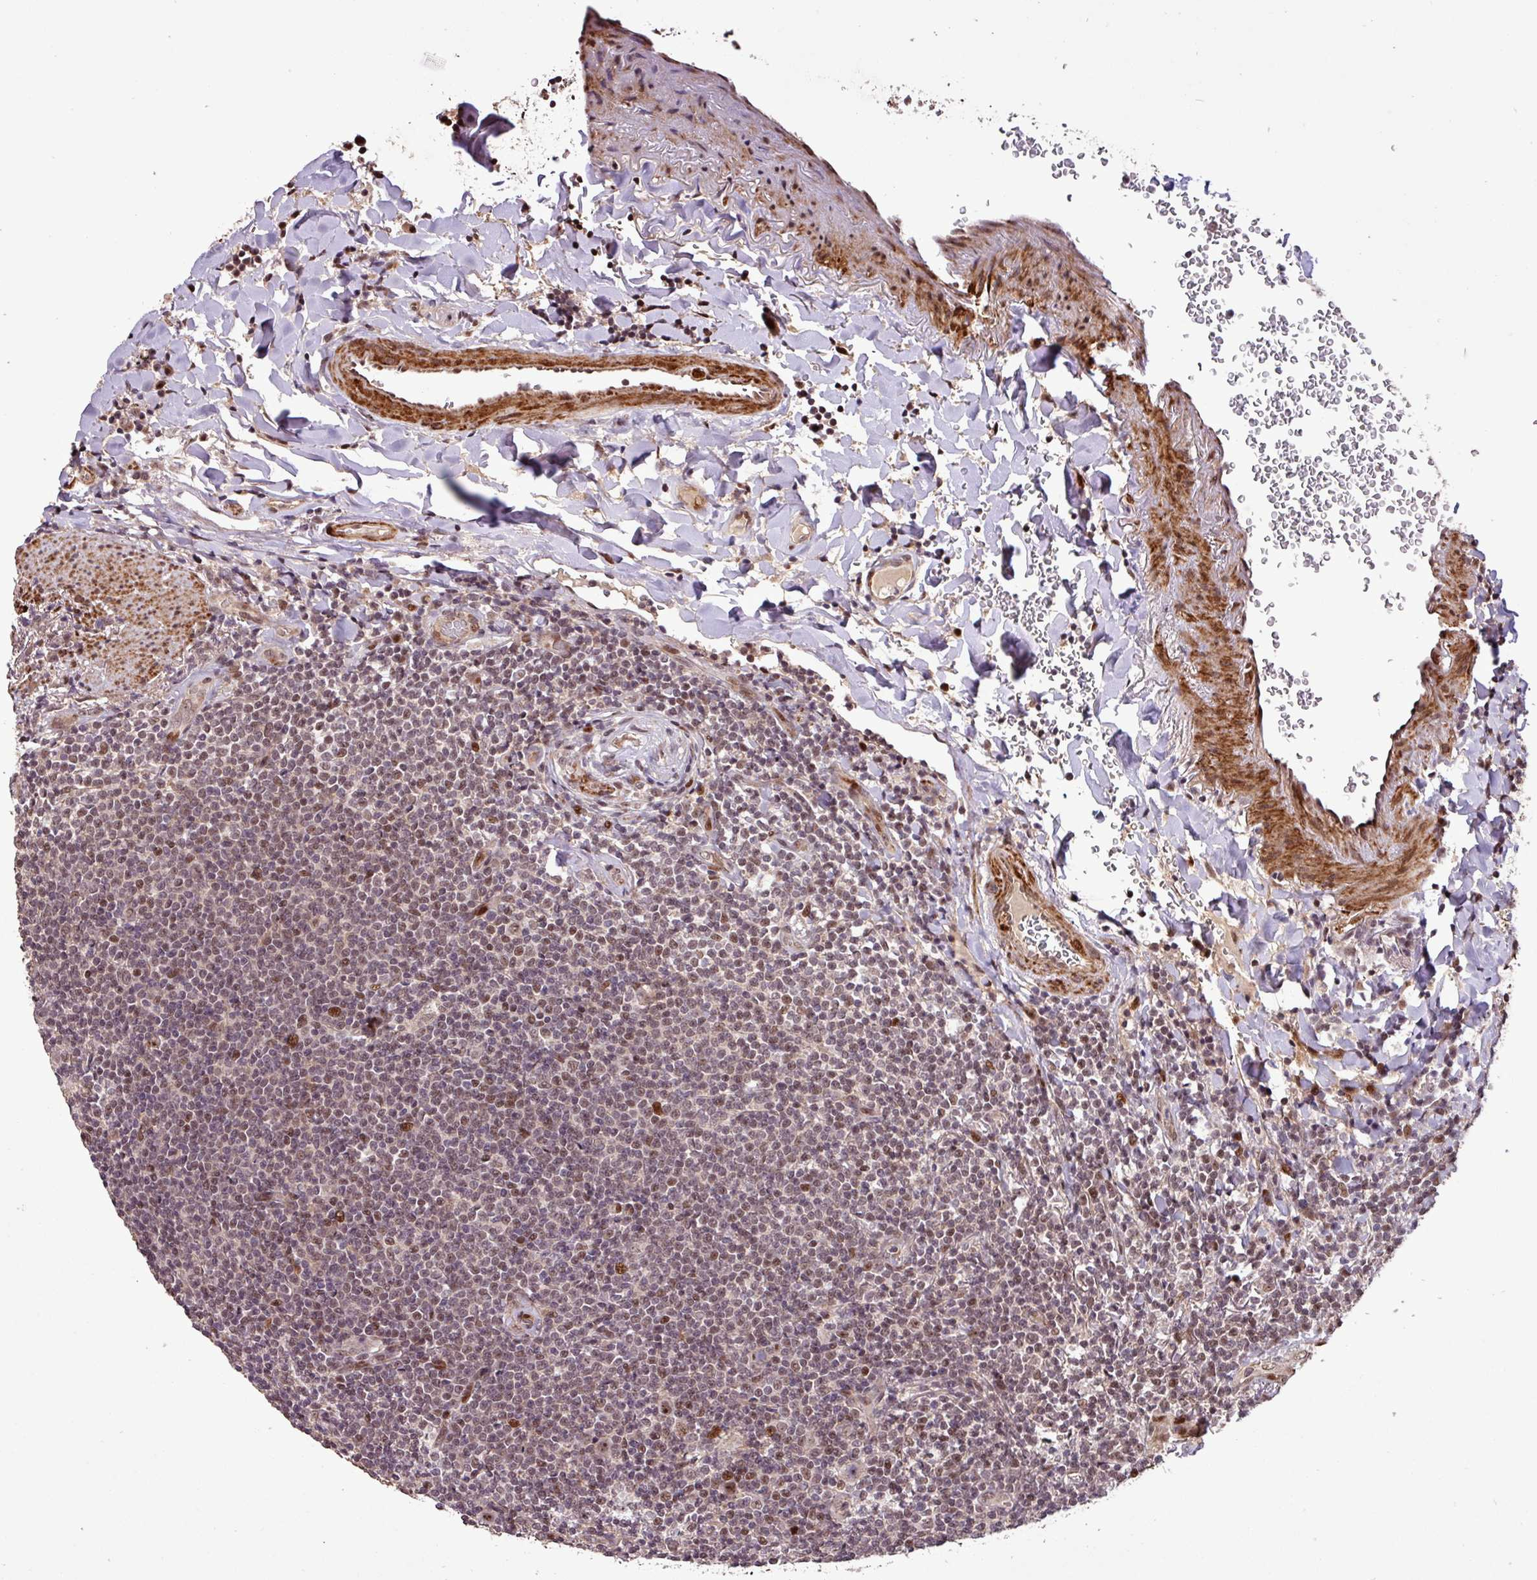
{"staining": {"intensity": "moderate", "quantity": "25%-75%", "location": "nuclear"}, "tissue": "lymphoma", "cell_type": "Tumor cells", "image_type": "cancer", "snomed": [{"axis": "morphology", "description": "Malignant lymphoma, non-Hodgkin's type, Low grade"}, {"axis": "topography", "description": "Lung"}], "caption": "Protein expression analysis of malignant lymphoma, non-Hodgkin's type (low-grade) displays moderate nuclear positivity in about 25%-75% of tumor cells.", "gene": "SLC22A24", "patient": {"sex": "female", "age": 71}}